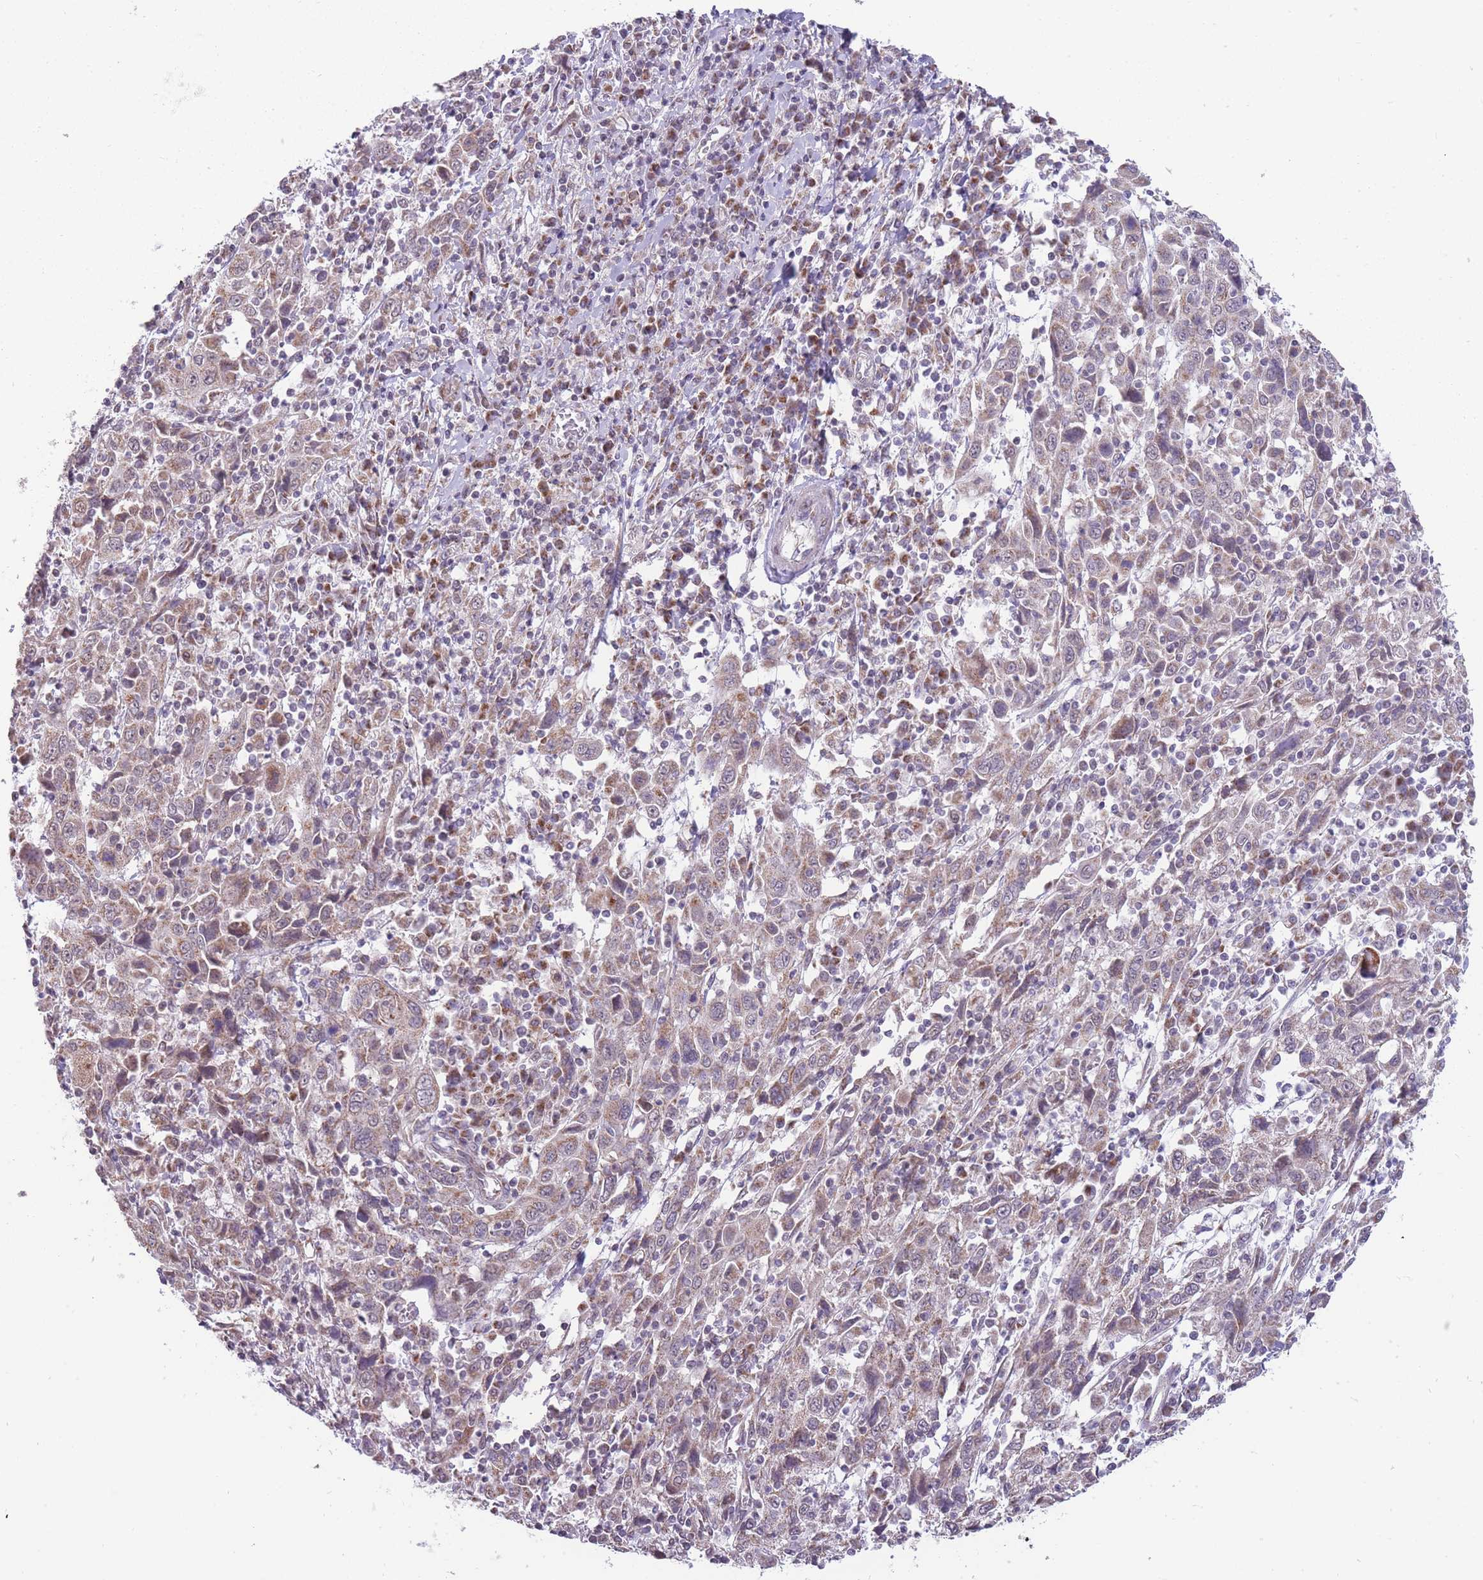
{"staining": {"intensity": "weak", "quantity": "25%-75%", "location": "cytoplasmic/membranous"}, "tissue": "cervical cancer", "cell_type": "Tumor cells", "image_type": "cancer", "snomed": [{"axis": "morphology", "description": "Squamous cell carcinoma, NOS"}, {"axis": "topography", "description": "Cervix"}], "caption": "This photomicrograph shows immunohistochemistry staining of squamous cell carcinoma (cervical), with low weak cytoplasmic/membranous positivity in about 25%-75% of tumor cells.", "gene": "NELL1", "patient": {"sex": "female", "age": 46}}